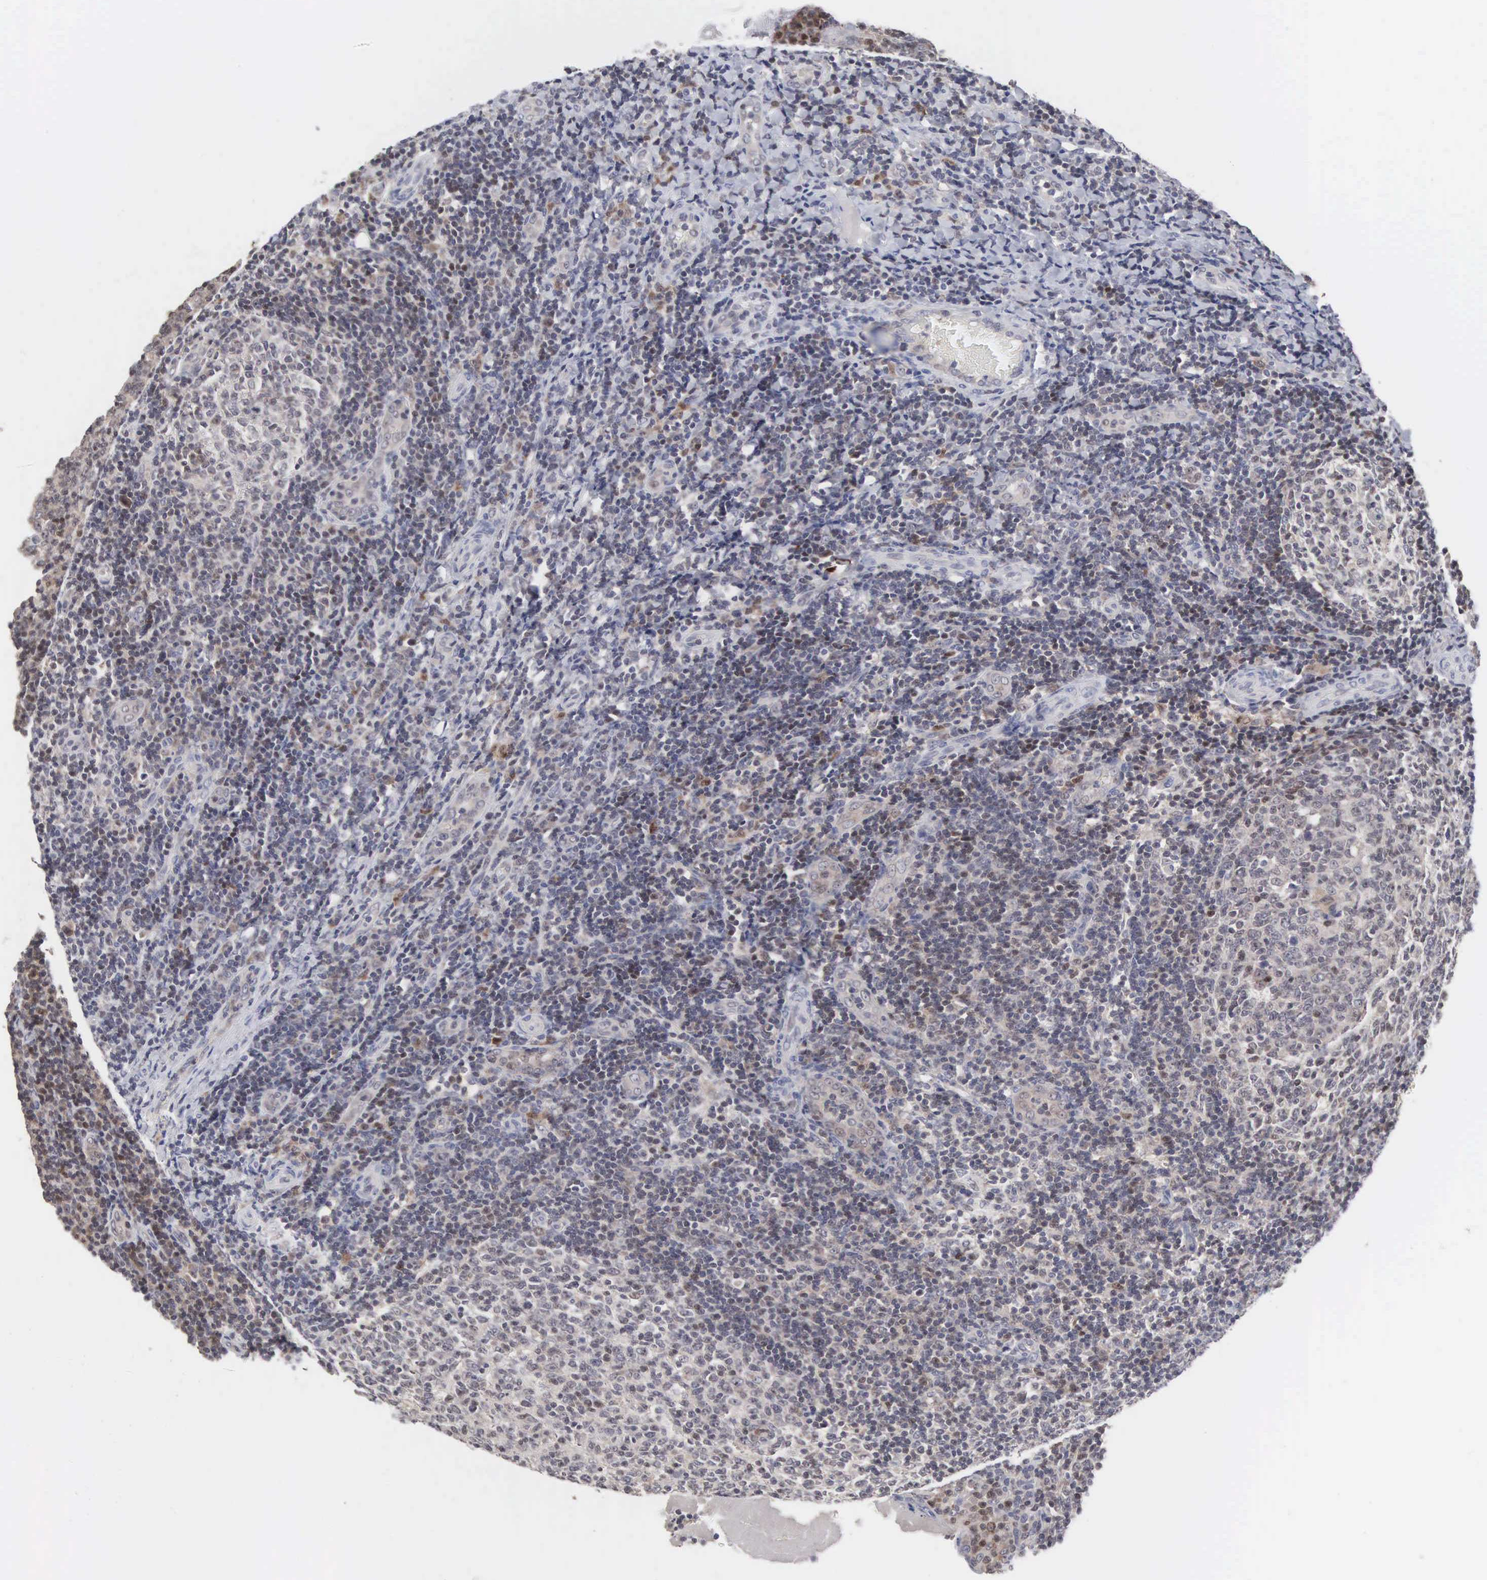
{"staining": {"intensity": "negative", "quantity": "none", "location": "none"}, "tissue": "tonsil", "cell_type": "Germinal center cells", "image_type": "normal", "snomed": [{"axis": "morphology", "description": "Normal tissue, NOS"}, {"axis": "topography", "description": "Tonsil"}], "caption": "Immunohistochemical staining of benign tonsil exhibits no significant staining in germinal center cells.", "gene": "ACOT4", "patient": {"sex": "female", "age": 3}}